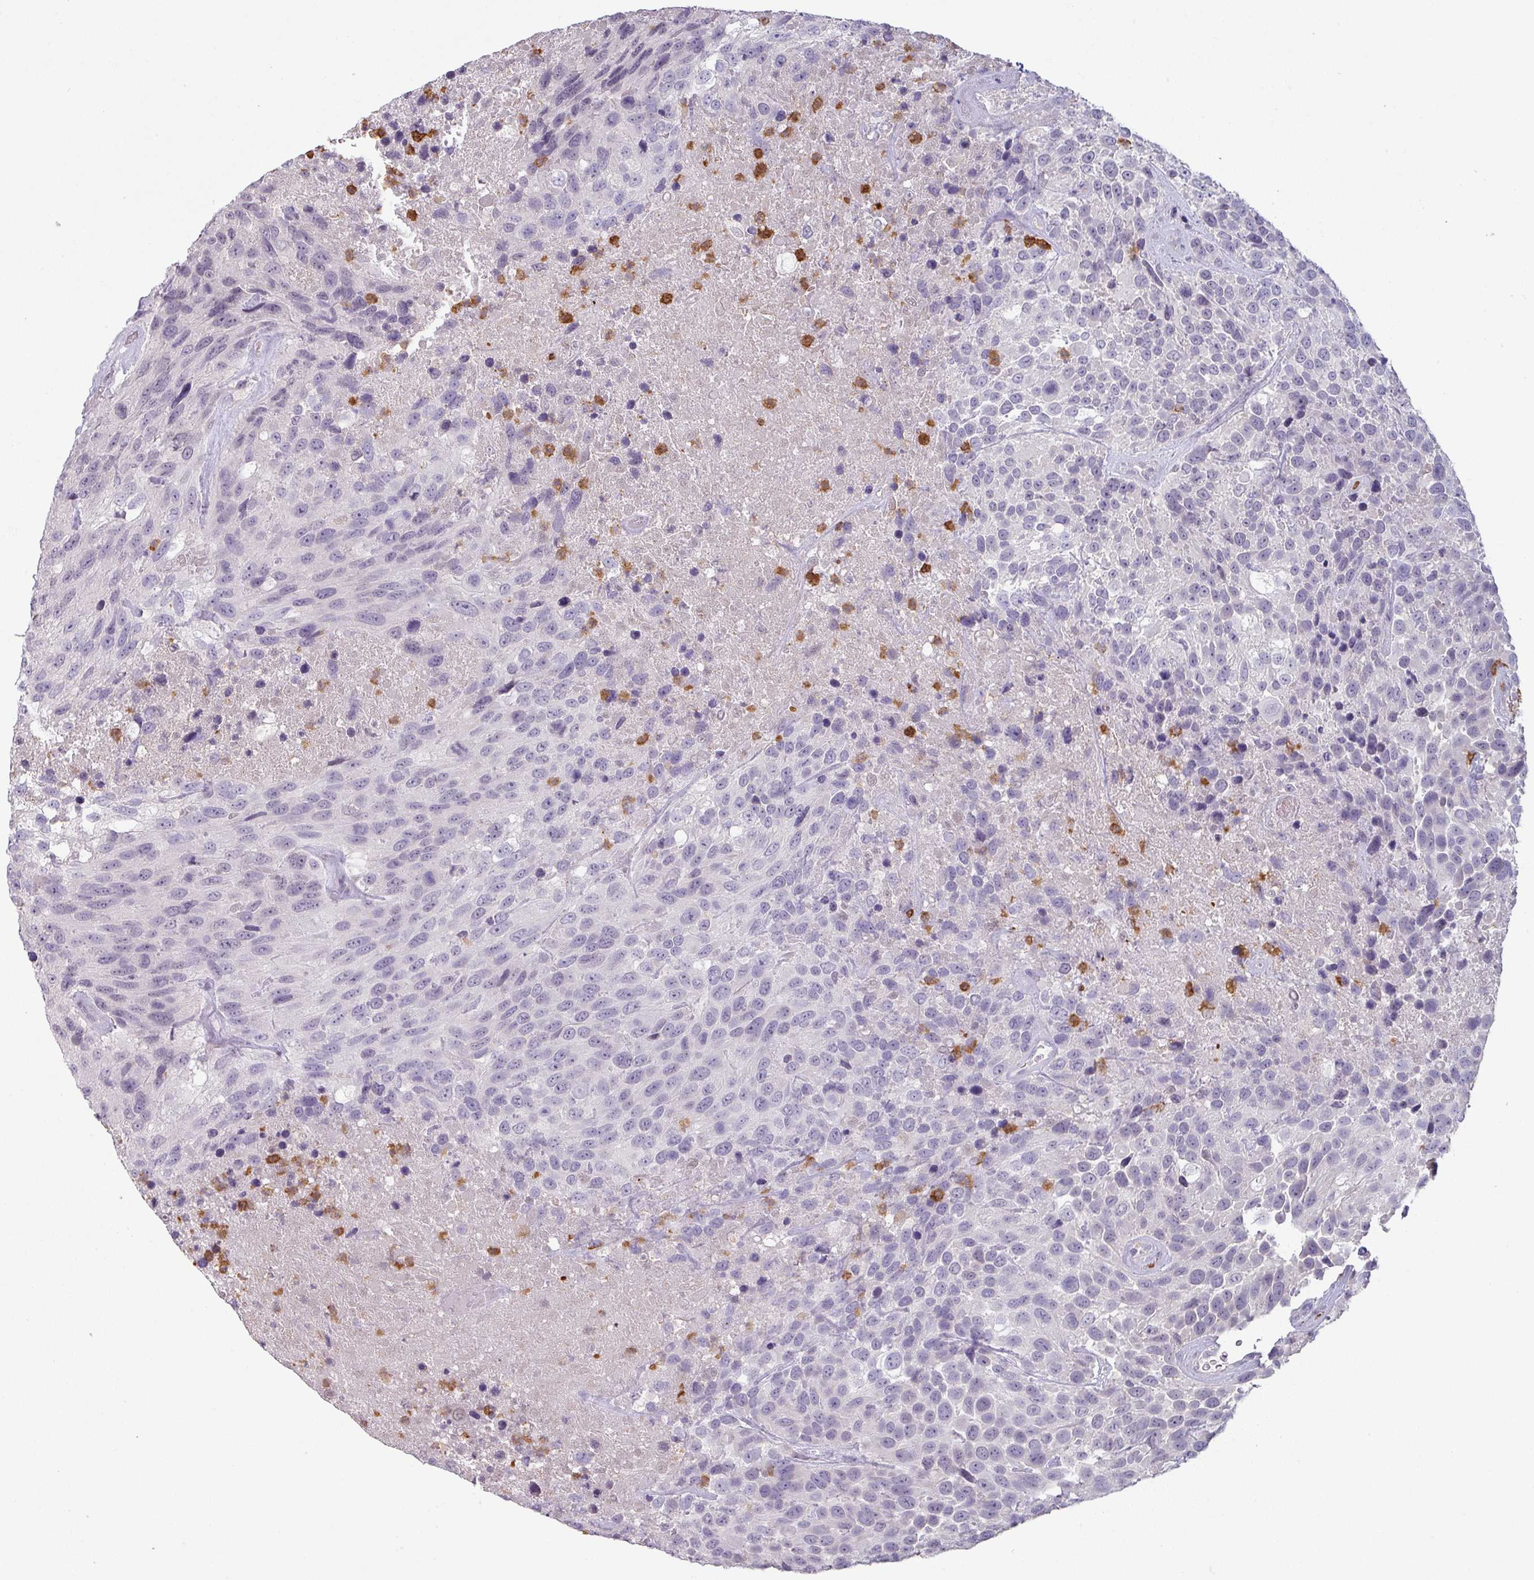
{"staining": {"intensity": "negative", "quantity": "none", "location": "none"}, "tissue": "urothelial cancer", "cell_type": "Tumor cells", "image_type": "cancer", "snomed": [{"axis": "morphology", "description": "Urothelial carcinoma, High grade"}, {"axis": "topography", "description": "Urinary bladder"}], "caption": "A photomicrograph of human urothelial cancer is negative for staining in tumor cells.", "gene": "MAGEC3", "patient": {"sex": "female", "age": 70}}